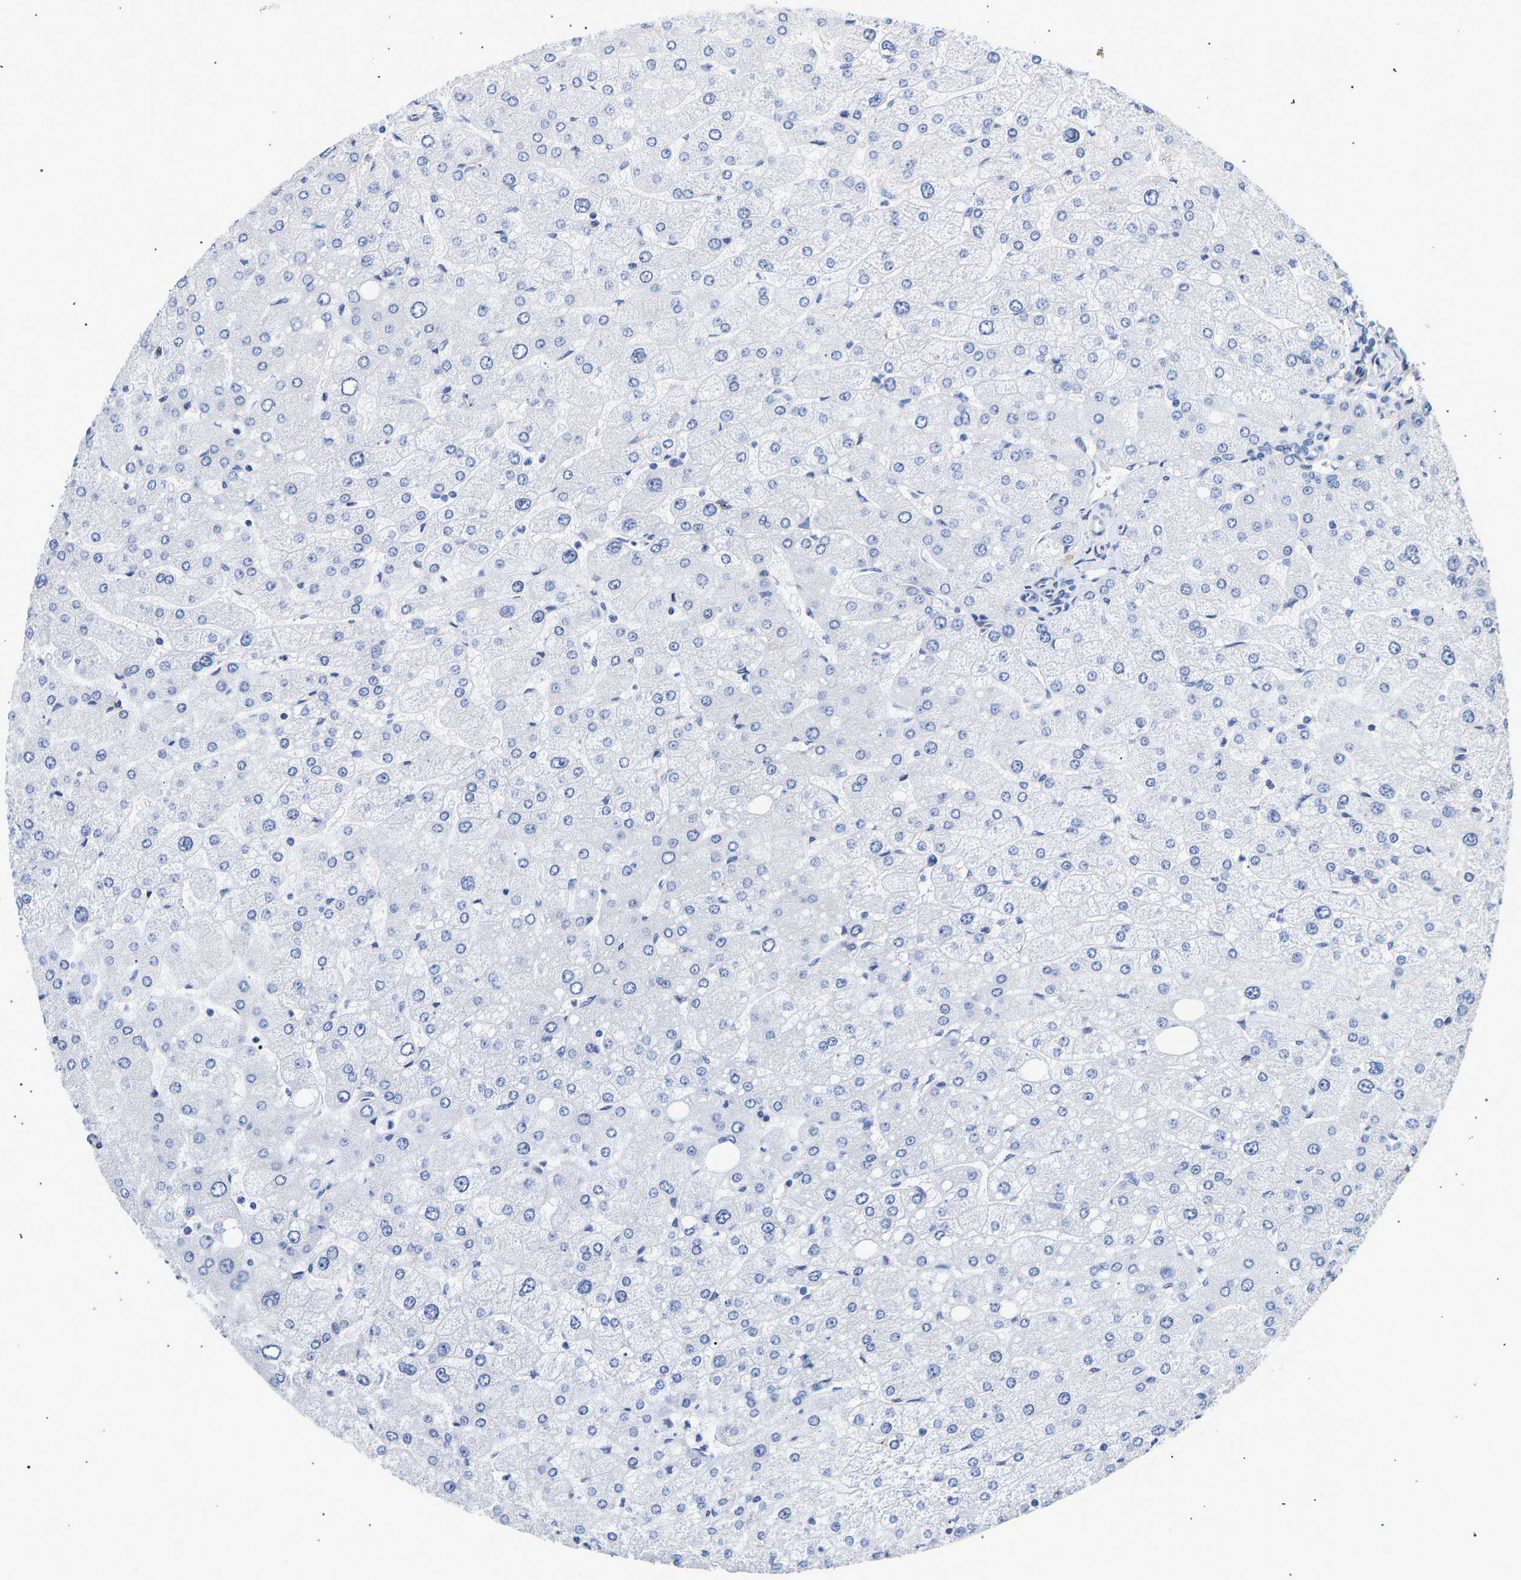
{"staining": {"intensity": "negative", "quantity": "none", "location": "none"}, "tissue": "liver", "cell_type": "Cholangiocytes", "image_type": "normal", "snomed": [{"axis": "morphology", "description": "Normal tissue, NOS"}, {"axis": "topography", "description": "Liver"}], "caption": "DAB immunohistochemical staining of normal human liver demonstrates no significant staining in cholangiocytes. (Stains: DAB IHC with hematoxylin counter stain, Microscopy: brightfield microscopy at high magnification).", "gene": "IGFBP7", "patient": {"sex": "male", "age": 55}}